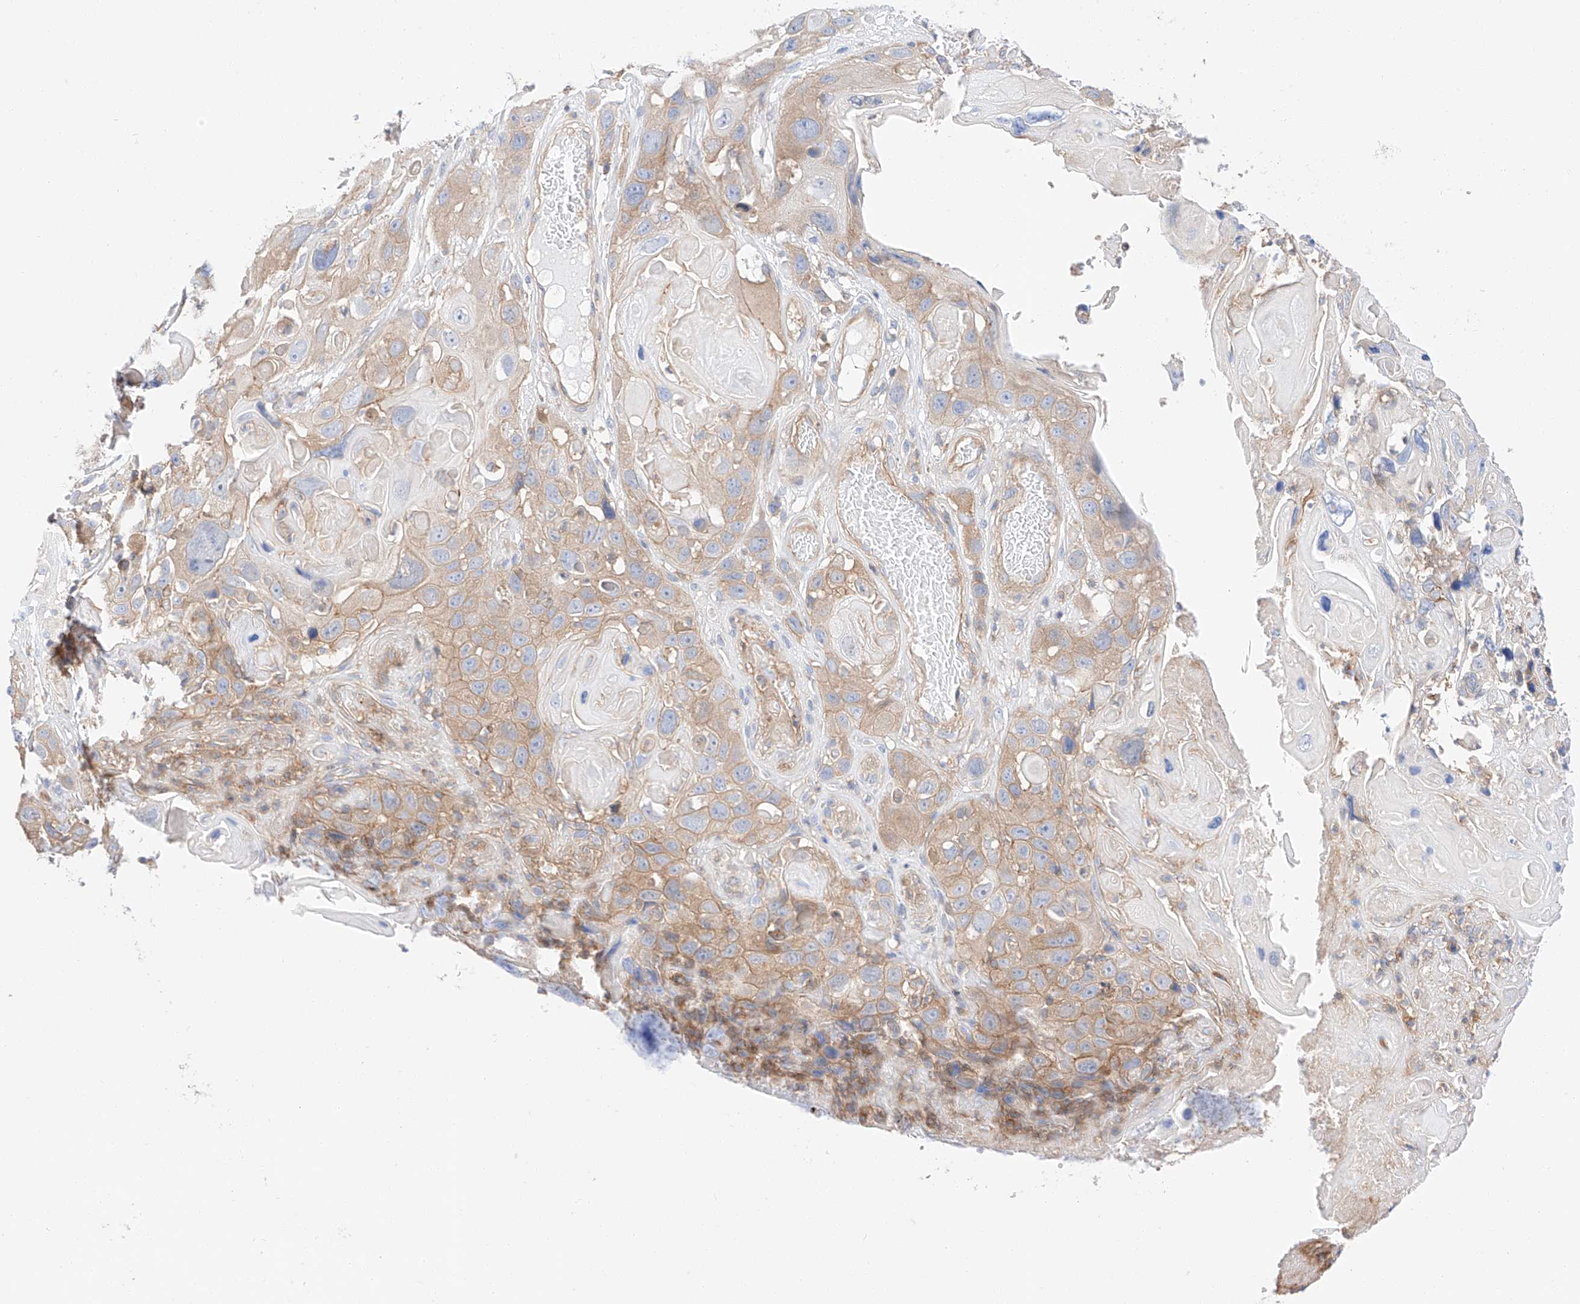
{"staining": {"intensity": "weak", "quantity": "25%-75%", "location": "cytoplasmic/membranous"}, "tissue": "skin cancer", "cell_type": "Tumor cells", "image_type": "cancer", "snomed": [{"axis": "morphology", "description": "Squamous cell carcinoma, NOS"}, {"axis": "topography", "description": "Skin"}], "caption": "This image reveals immunohistochemistry staining of skin cancer, with low weak cytoplasmic/membranous staining in about 25%-75% of tumor cells.", "gene": "HAUS4", "patient": {"sex": "male", "age": 55}}